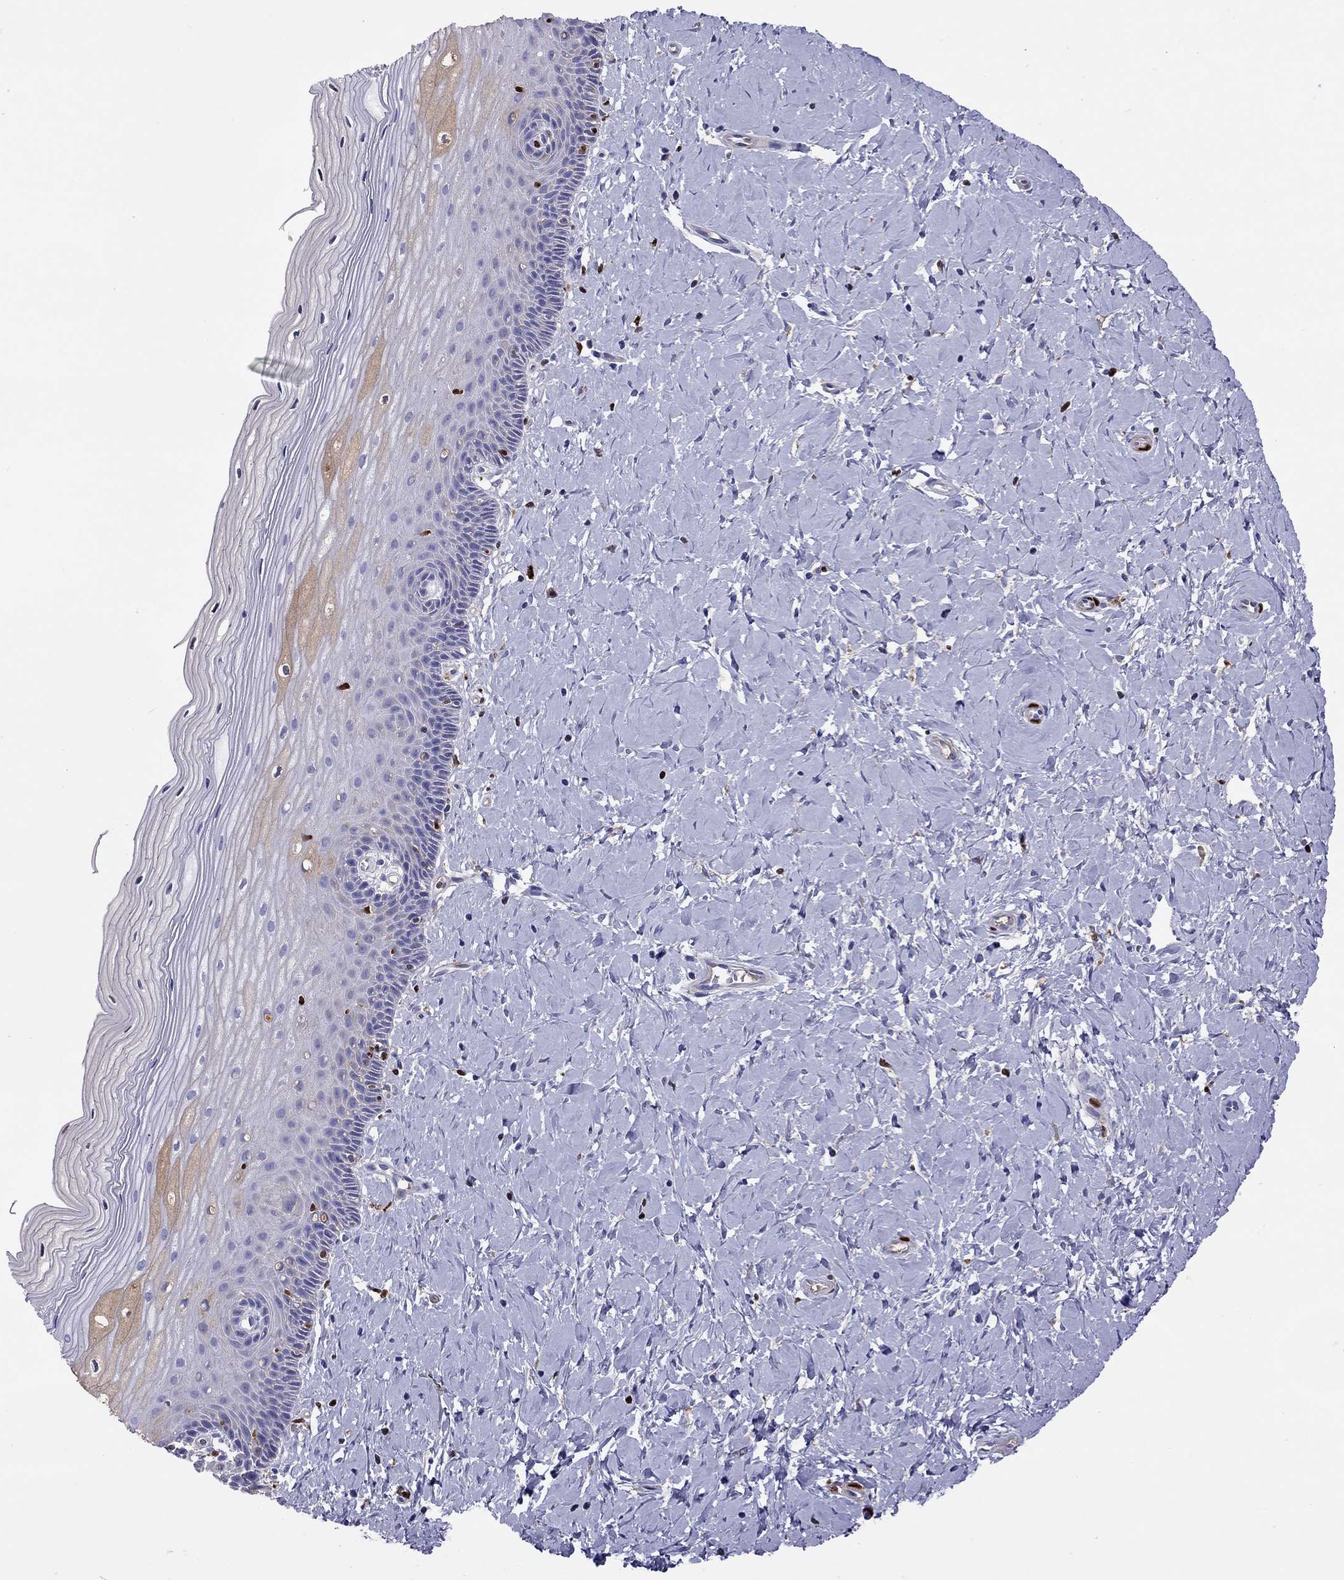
{"staining": {"intensity": "strong", "quantity": "25%-75%", "location": "cytoplasmic/membranous"}, "tissue": "cervix", "cell_type": "Glandular cells", "image_type": "normal", "snomed": [{"axis": "morphology", "description": "Normal tissue, NOS"}, {"axis": "topography", "description": "Cervix"}], "caption": "High-power microscopy captured an immunohistochemistry photomicrograph of benign cervix, revealing strong cytoplasmic/membranous staining in approximately 25%-75% of glandular cells.", "gene": "SERPINA3", "patient": {"sex": "female", "age": 37}}